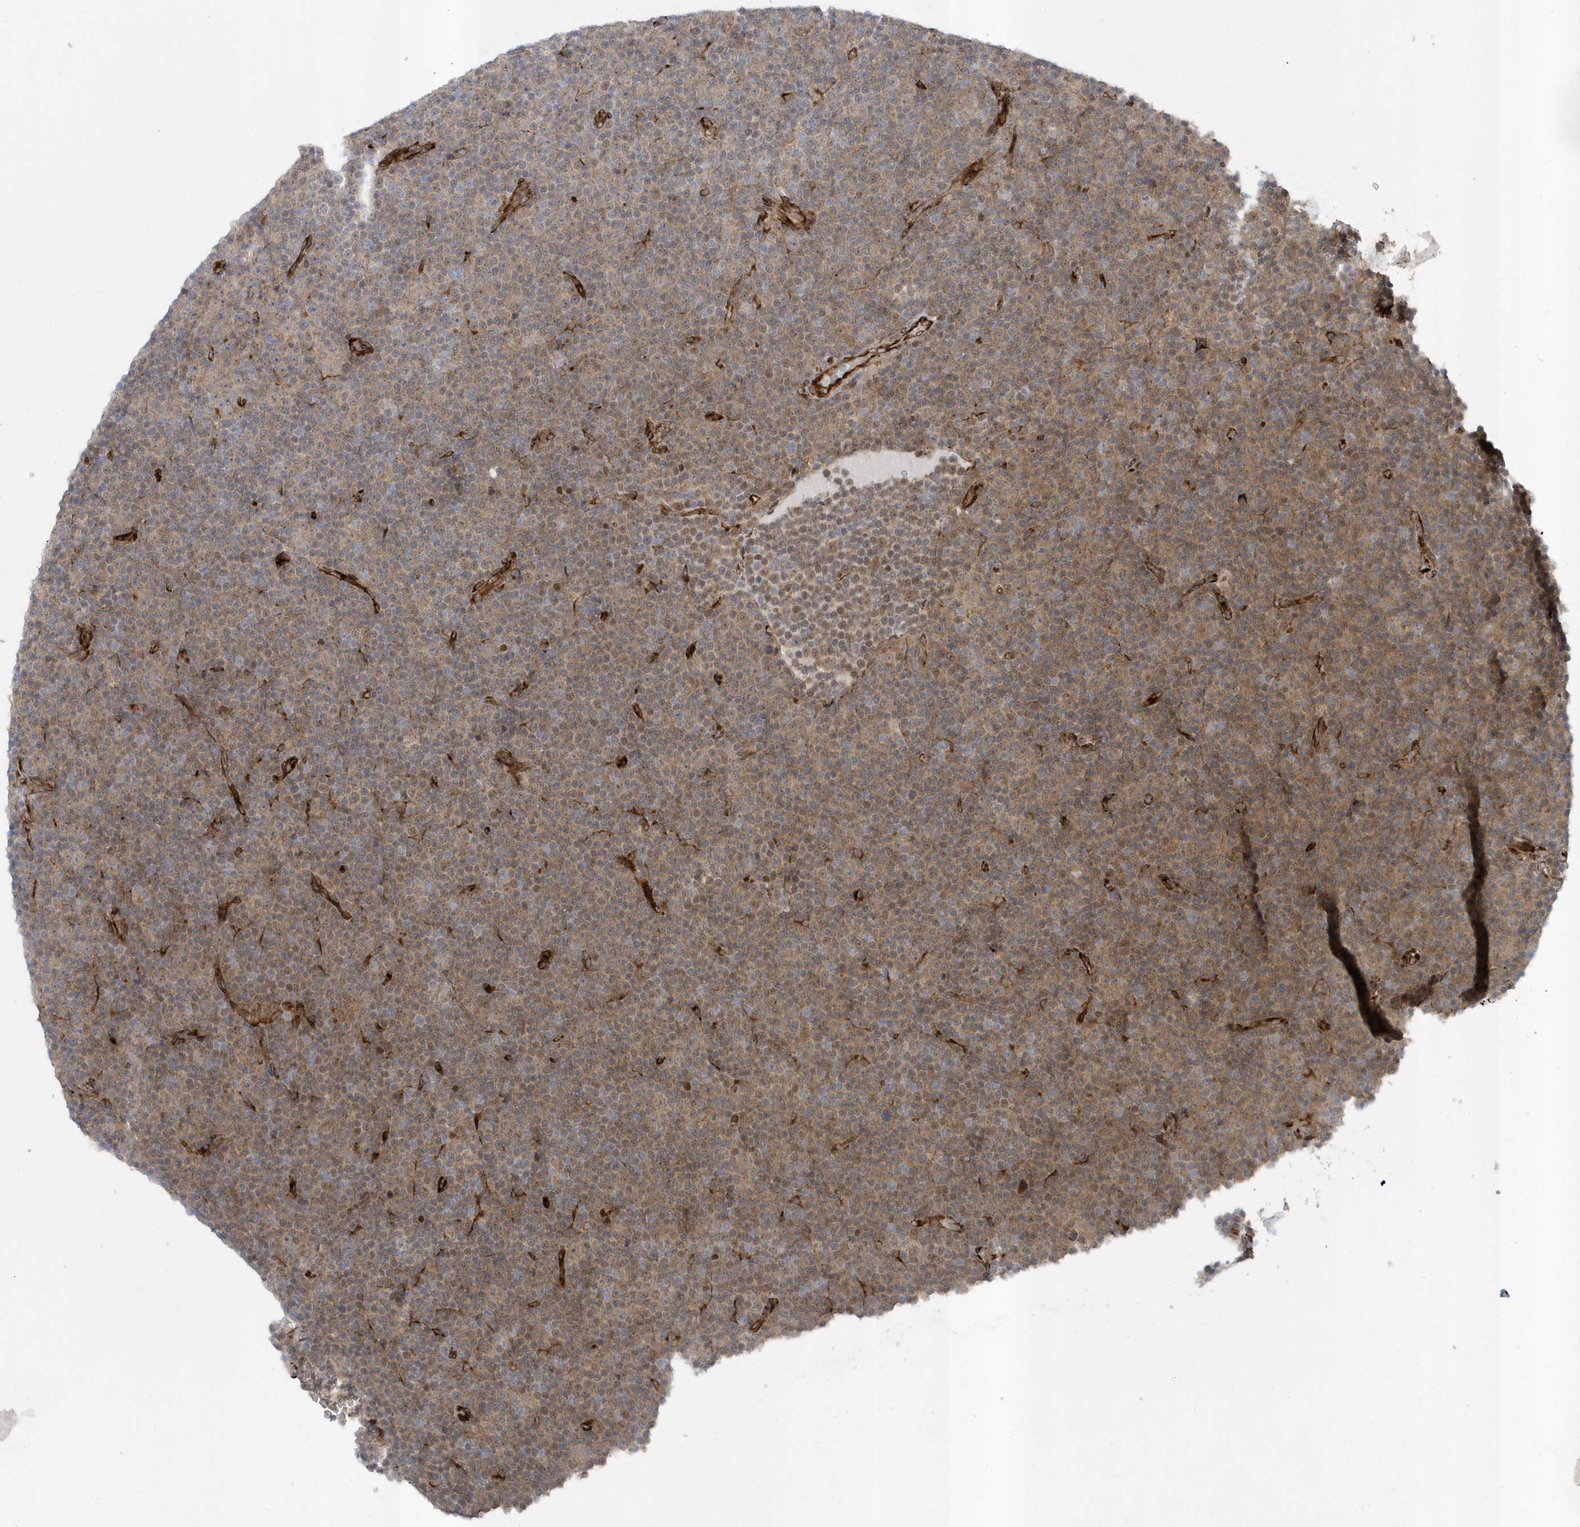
{"staining": {"intensity": "moderate", "quantity": "25%-75%", "location": "cytoplasmic/membranous"}, "tissue": "lymphoma", "cell_type": "Tumor cells", "image_type": "cancer", "snomed": [{"axis": "morphology", "description": "Malignant lymphoma, non-Hodgkin's type, Low grade"}, {"axis": "topography", "description": "Lymph node"}], "caption": "Immunohistochemistry of lymphoma reveals medium levels of moderate cytoplasmic/membranous expression in approximately 25%-75% of tumor cells.", "gene": "FAM98A", "patient": {"sex": "female", "age": 67}}